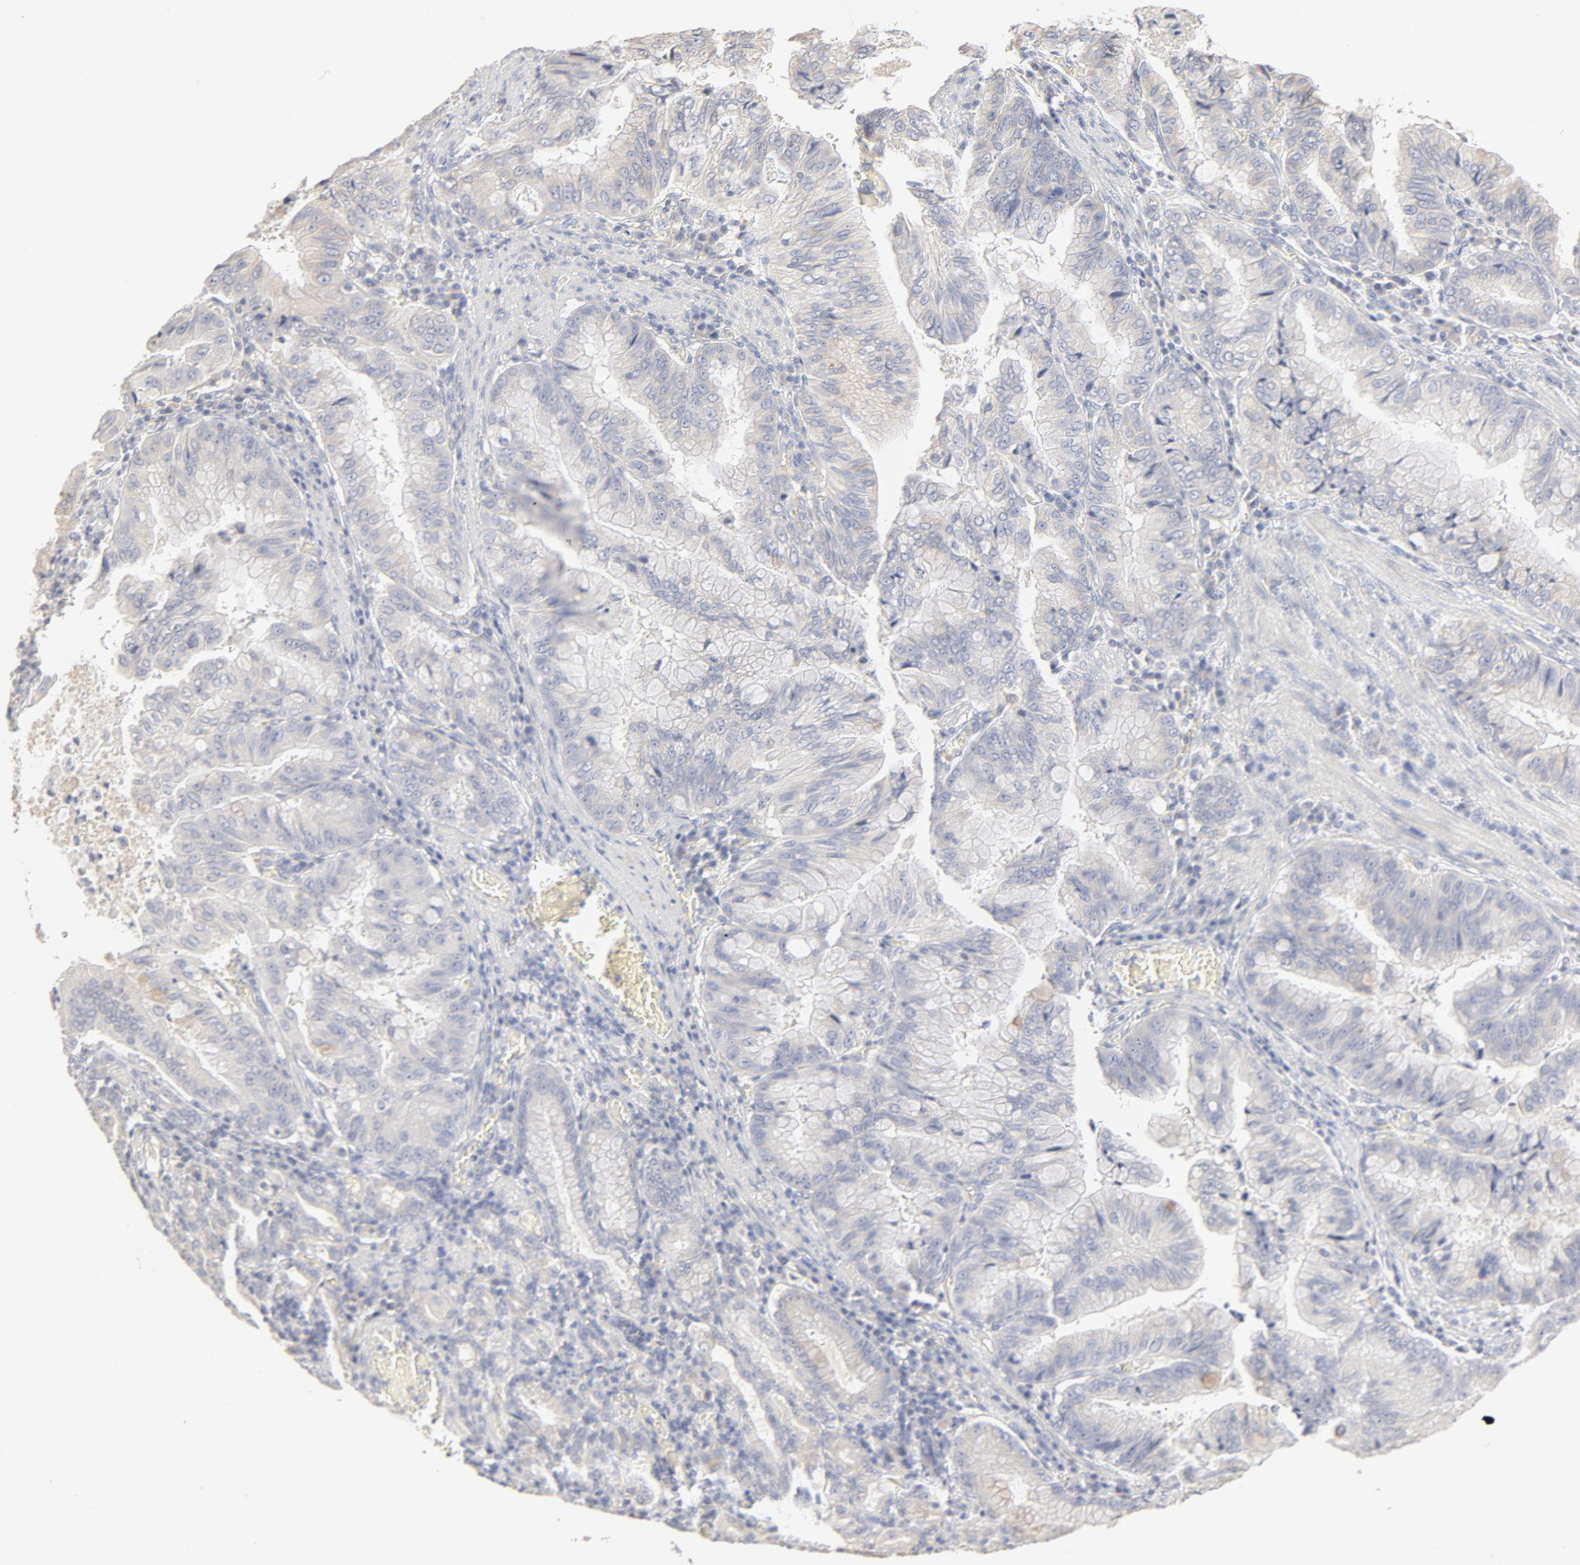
{"staining": {"intensity": "negative", "quantity": "none", "location": "none"}, "tissue": "stomach cancer", "cell_type": "Tumor cells", "image_type": "cancer", "snomed": [{"axis": "morphology", "description": "Adenocarcinoma, NOS"}, {"axis": "topography", "description": "Stomach, upper"}], "caption": "This photomicrograph is of adenocarcinoma (stomach) stained with IHC to label a protein in brown with the nuclei are counter-stained blue. There is no expression in tumor cells.", "gene": "FCGBP", "patient": {"sex": "male", "age": 80}}